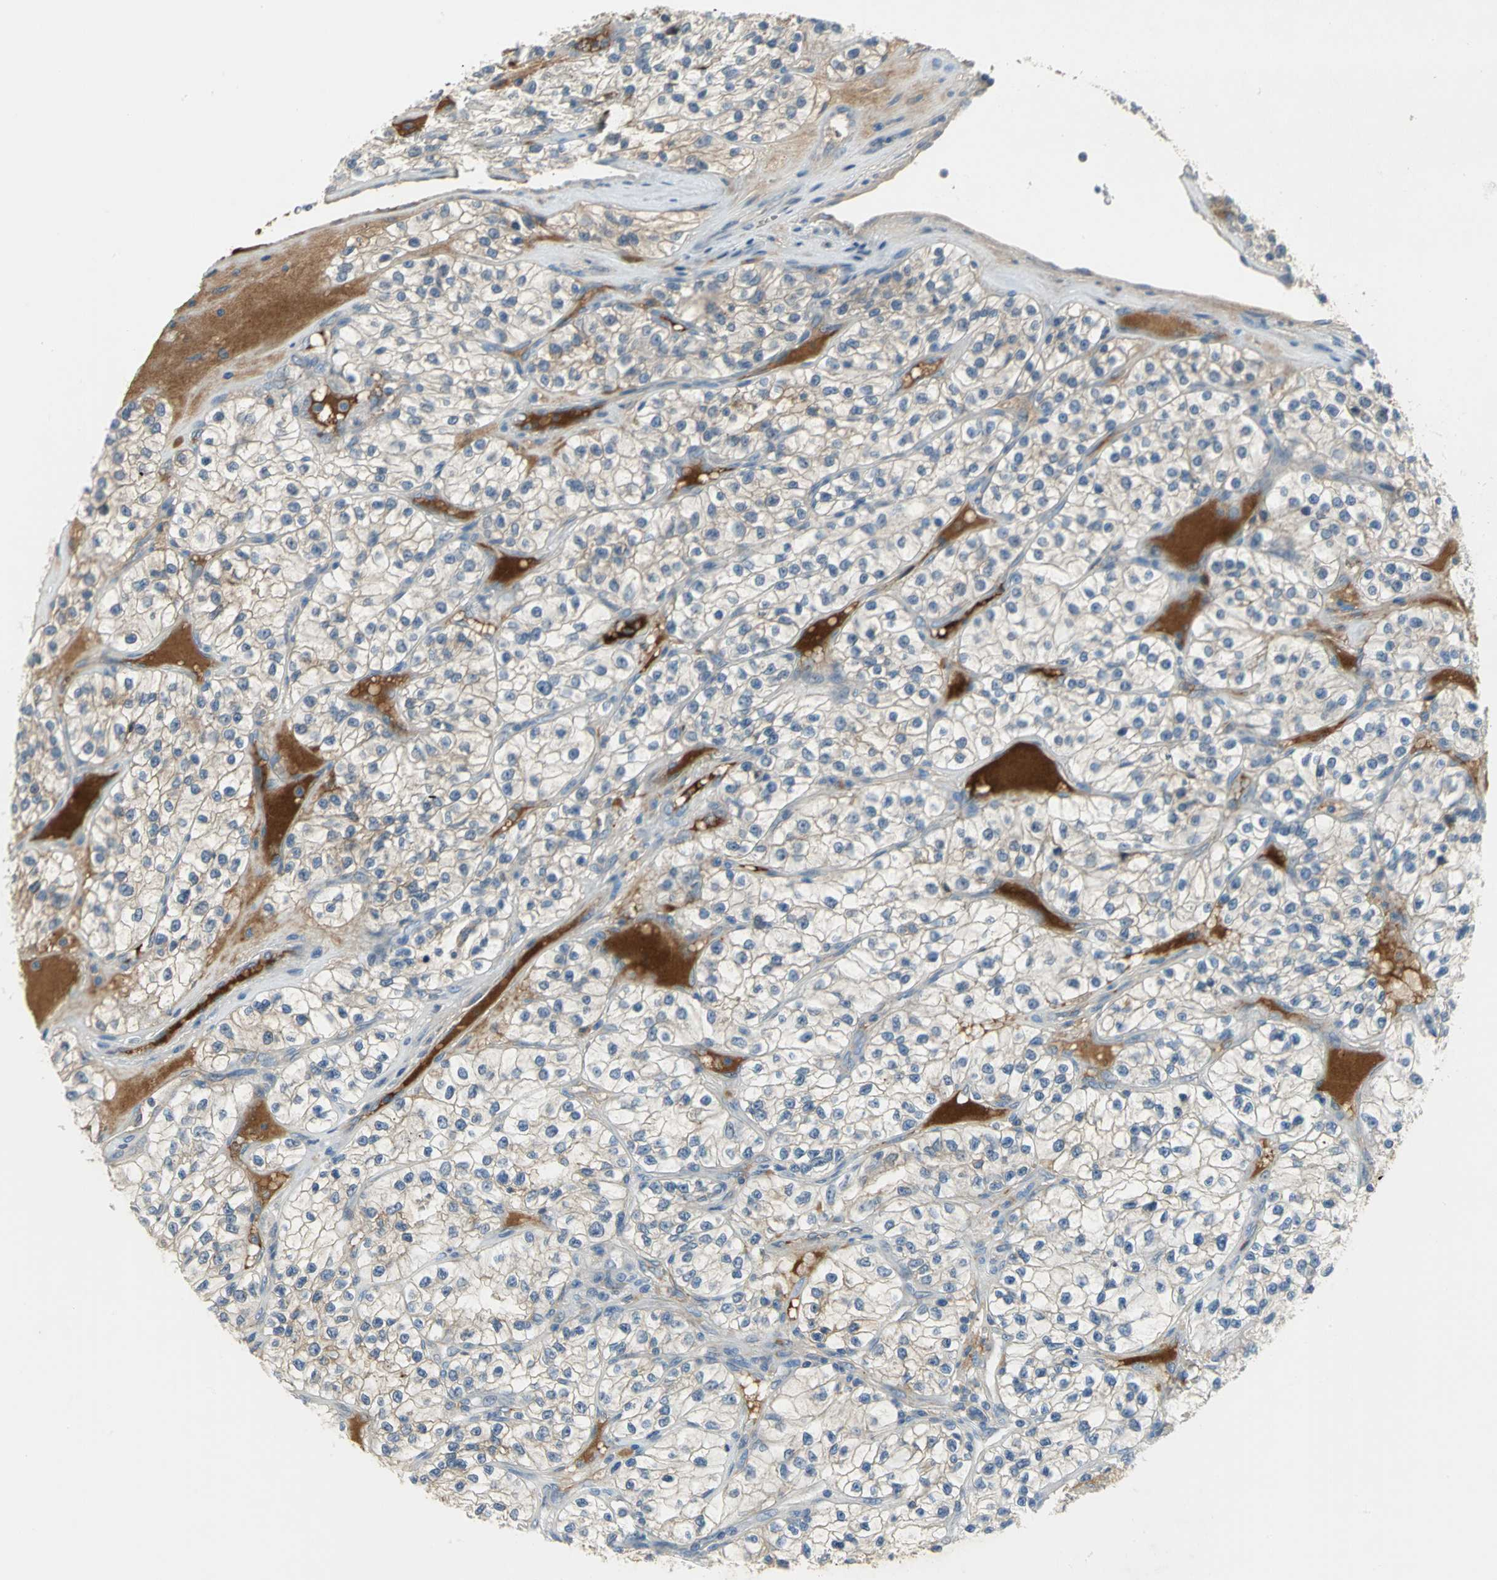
{"staining": {"intensity": "moderate", "quantity": "25%-75%", "location": "cytoplasmic/membranous"}, "tissue": "renal cancer", "cell_type": "Tumor cells", "image_type": "cancer", "snomed": [{"axis": "morphology", "description": "Adenocarcinoma, NOS"}, {"axis": "topography", "description": "Kidney"}], "caption": "Immunohistochemical staining of human renal cancer (adenocarcinoma) displays medium levels of moderate cytoplasmic/membranous protein positivity in approximately 25%-75% of tumor cells.", "gene": "ZIC1", "patient": {"sex": "female", "age": 57}}